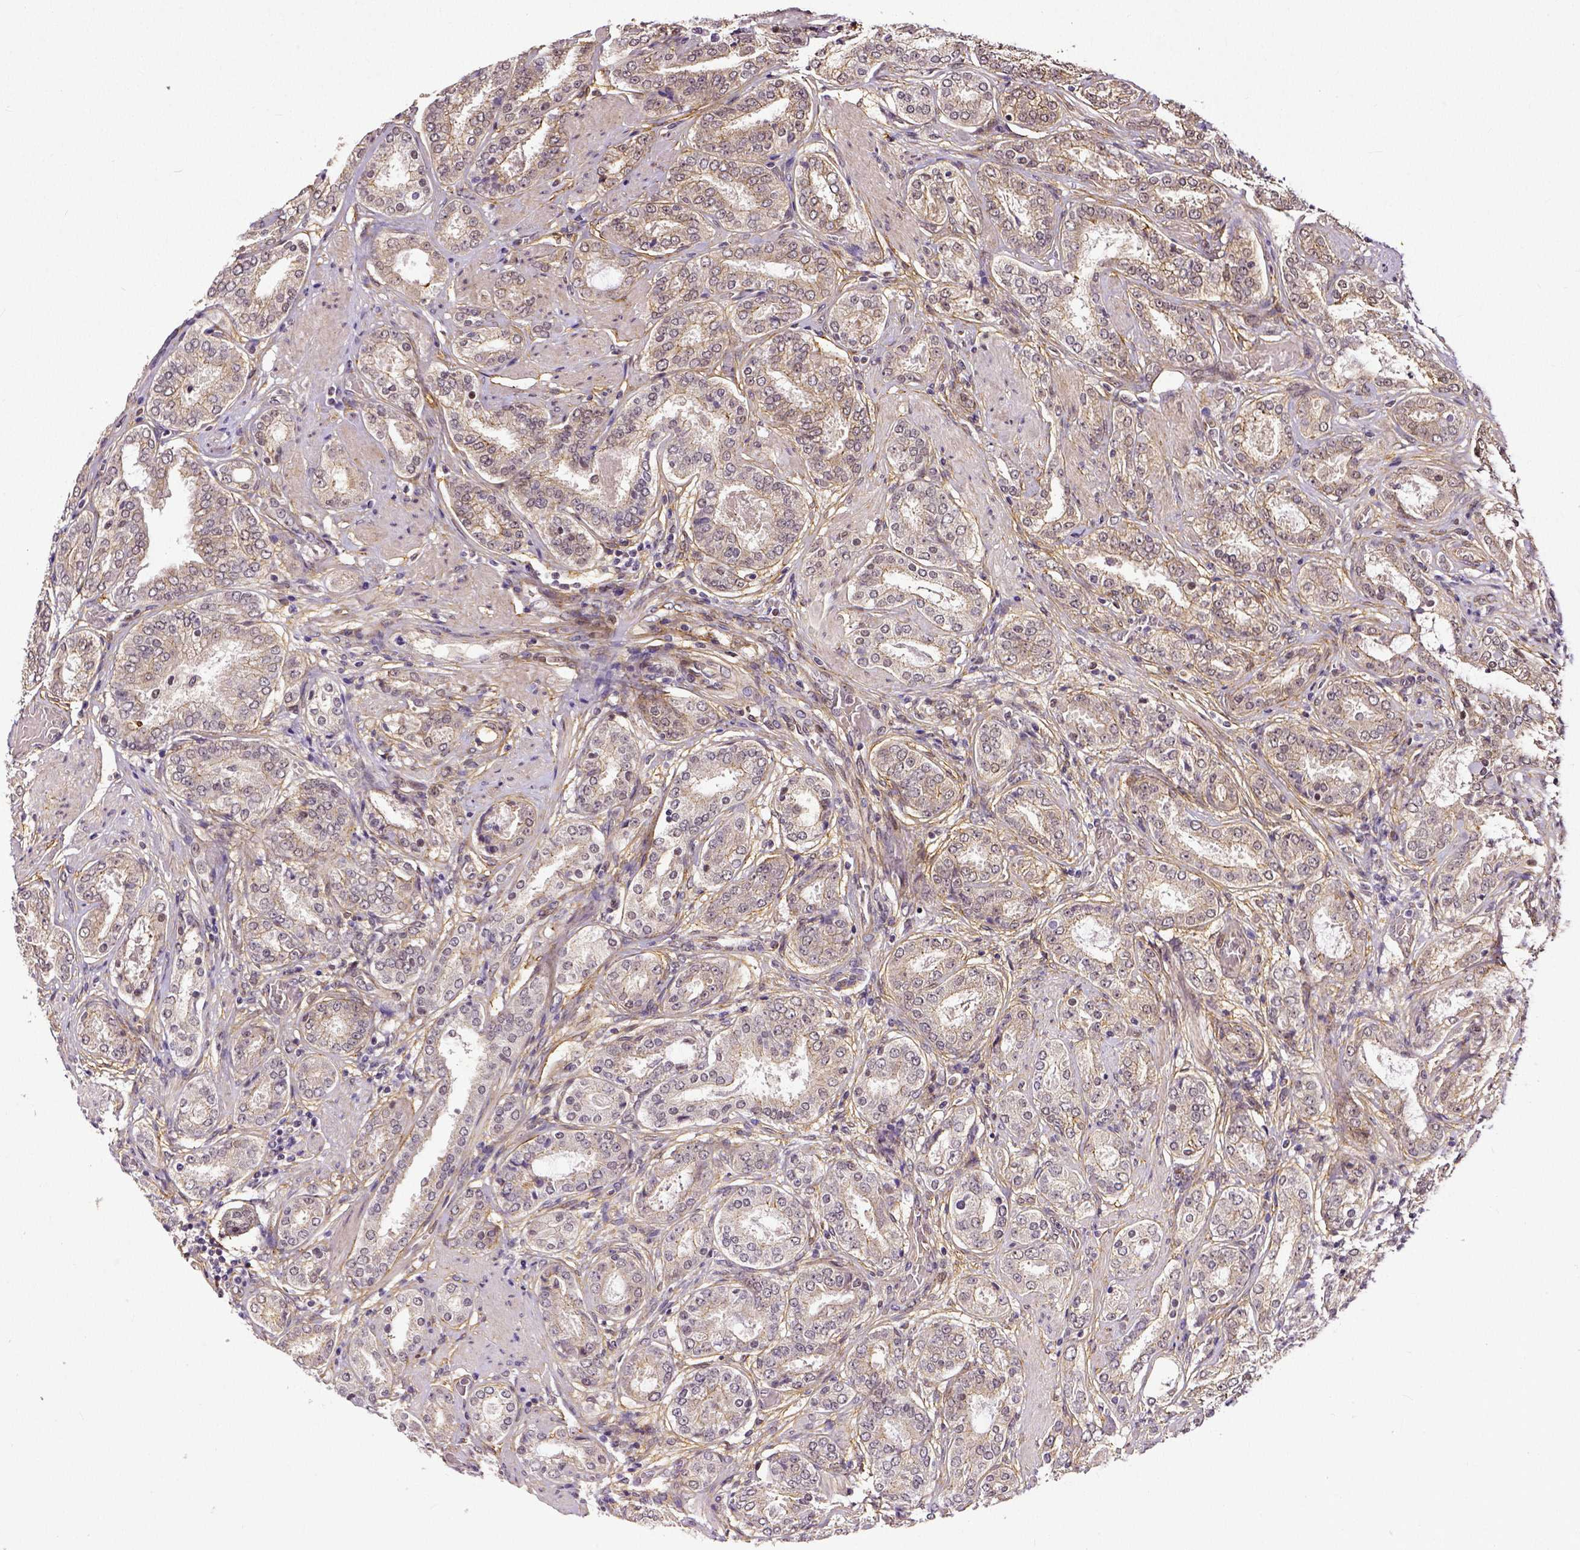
{"staining": {"intensity": "weak", "quantity": ">75%", "location": "cytoplasmic/membranous"}, "tissue": "prostate cancer", "cell_type": "Tumor cells", "image_type": "cancer", "snomed": [{"axis": "morphology", "description": "Adenocarcinoma, High grade"}, {"axis": "topography", "description": "Prostate"}], "caption": "An immunohistochemistry photomicrograph of neoplastic tissue is shown. Protein staining in brown labels weak cytoplasmic/membranous positivity in prostate adenocarcinoma (high-grade) within tumor cells.", "gene": "DICER1", "patient": {"sex": "male", "age": 63}}